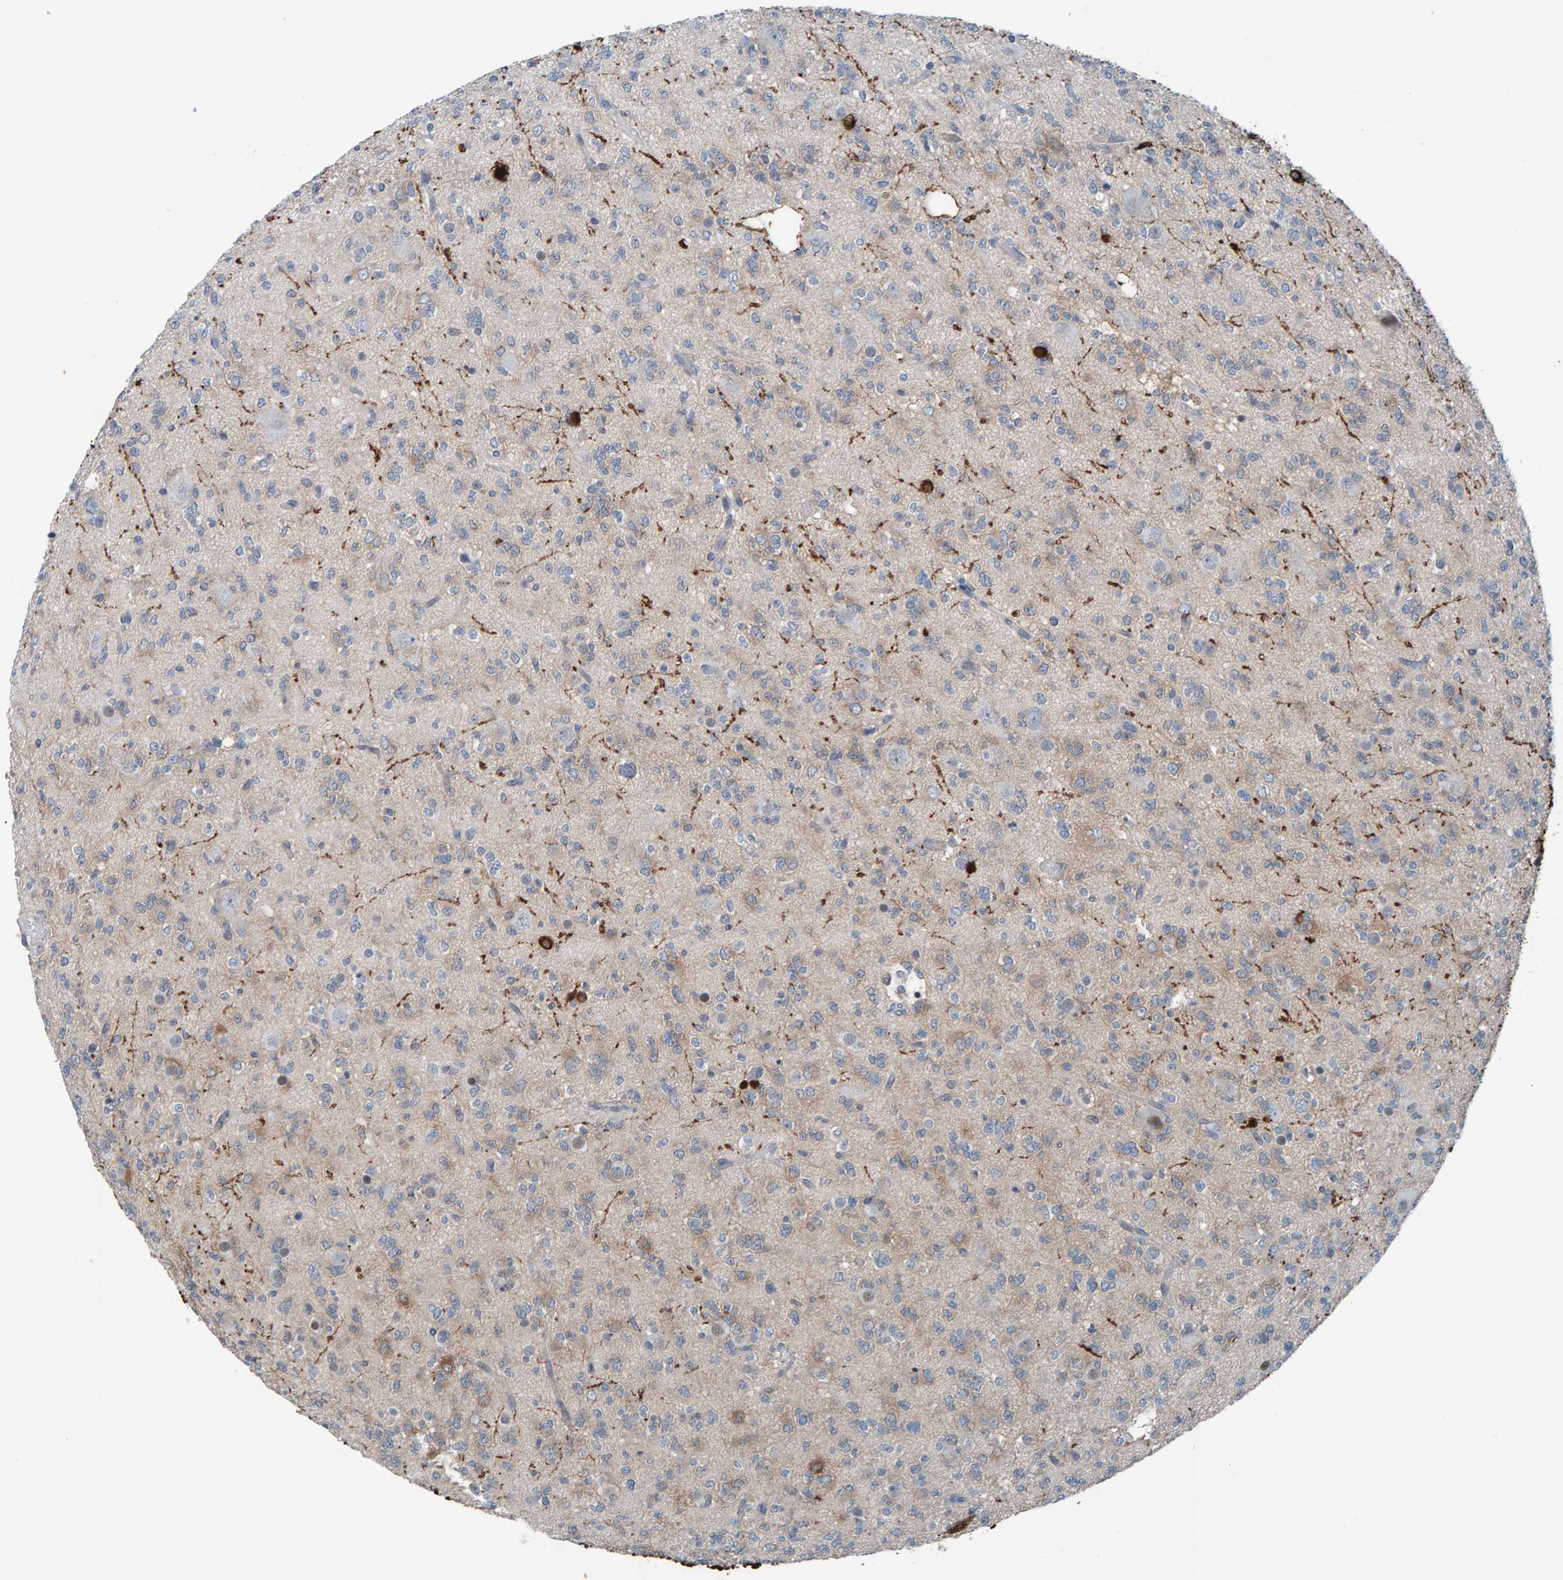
{"staining": {"intensity": "negative", "quantity": "none", "location": "none"}, "tissue": "glioma", "cell_type": "Tumor cells", "image_type": "cancer", "snomed": [{"axis": "morphology", "description": "Glioma, malignant, Low grade"}, {"axis": "topography", "description": "Brain"}], "caption": "The histopathology image shows no significant expression in tumor cells of glioma.", "gene": "CNP", "patient": {"sex": "male", "age": 38}}